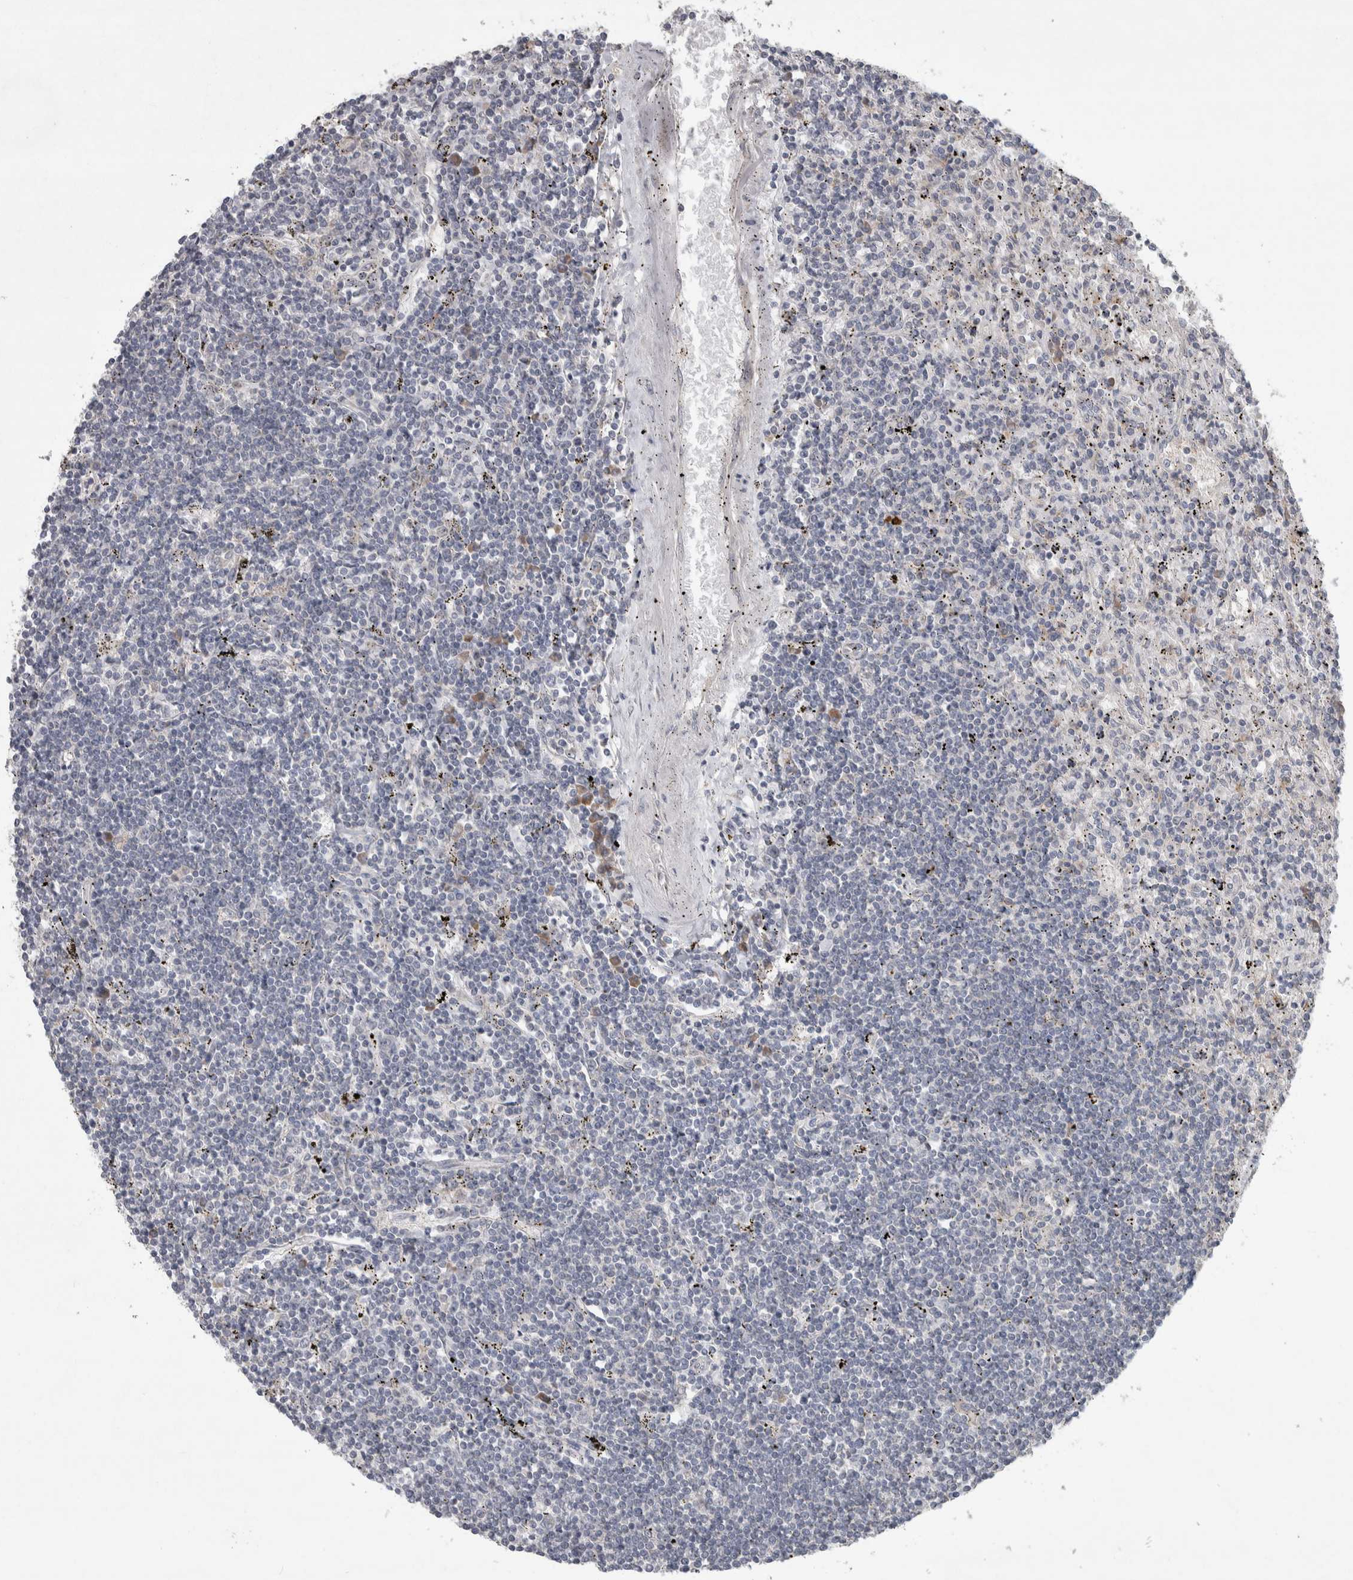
{"staining": {"intensity": "negative", "quantity": "none", "location": "none"}, "tissue": "lymphoma", "cell_type": "Tumor cells", "image_type": "cancer", "snomed": [{"axis": "morphology", "description": "Malignant lymphoma, non-Hodgkin's type, Low grade"}, {"axis": "topography", "description": "Spleen"}], "caption": "A histopathology image of lymphoma stained for a protein displays no brown staining in tumor cells.", "gene": "SRP68", "patient": {"sex": "male", "age": 76}}